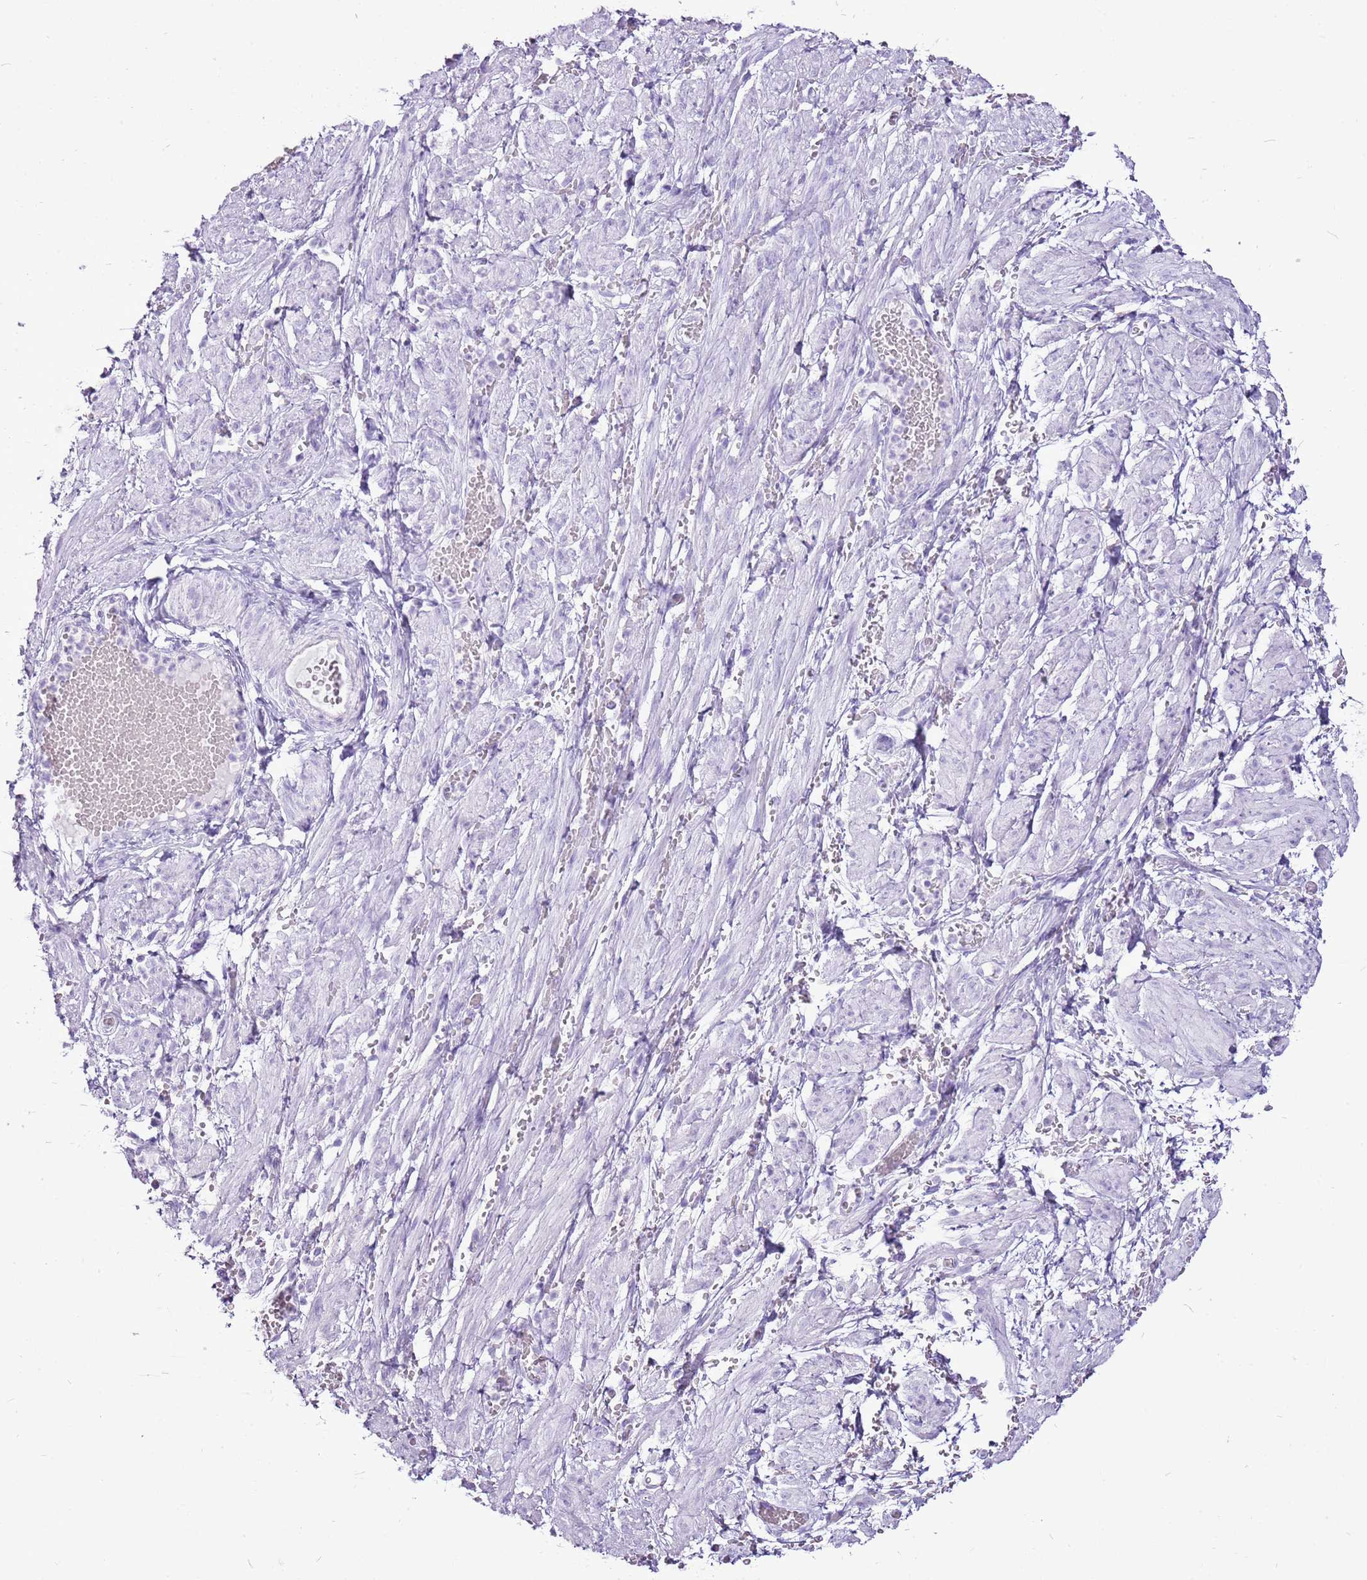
{"staining": {"intensity": "negative", "quantity": "none", "location": "none"}, "tissue": "adipose tissue", "cell_type": "Adipocytes", "image_type": "normal", "snomed": [{"axis": "morphology", "description": "Normal tissue, NOS"}, {"axis": "topography", "description": "Smooth muscle"}, {"axis": "topography", "description": "Peripheral nerve tissue"}], "caption": "Normal adipose tissue was stained to show a protein in brown. There is no significant expression in adipocytes. (Immunohistochemistry, brightfield microscopy, high magnification).", "gene": "CNFN", "patient": {"sex": "female", "age": 39}}